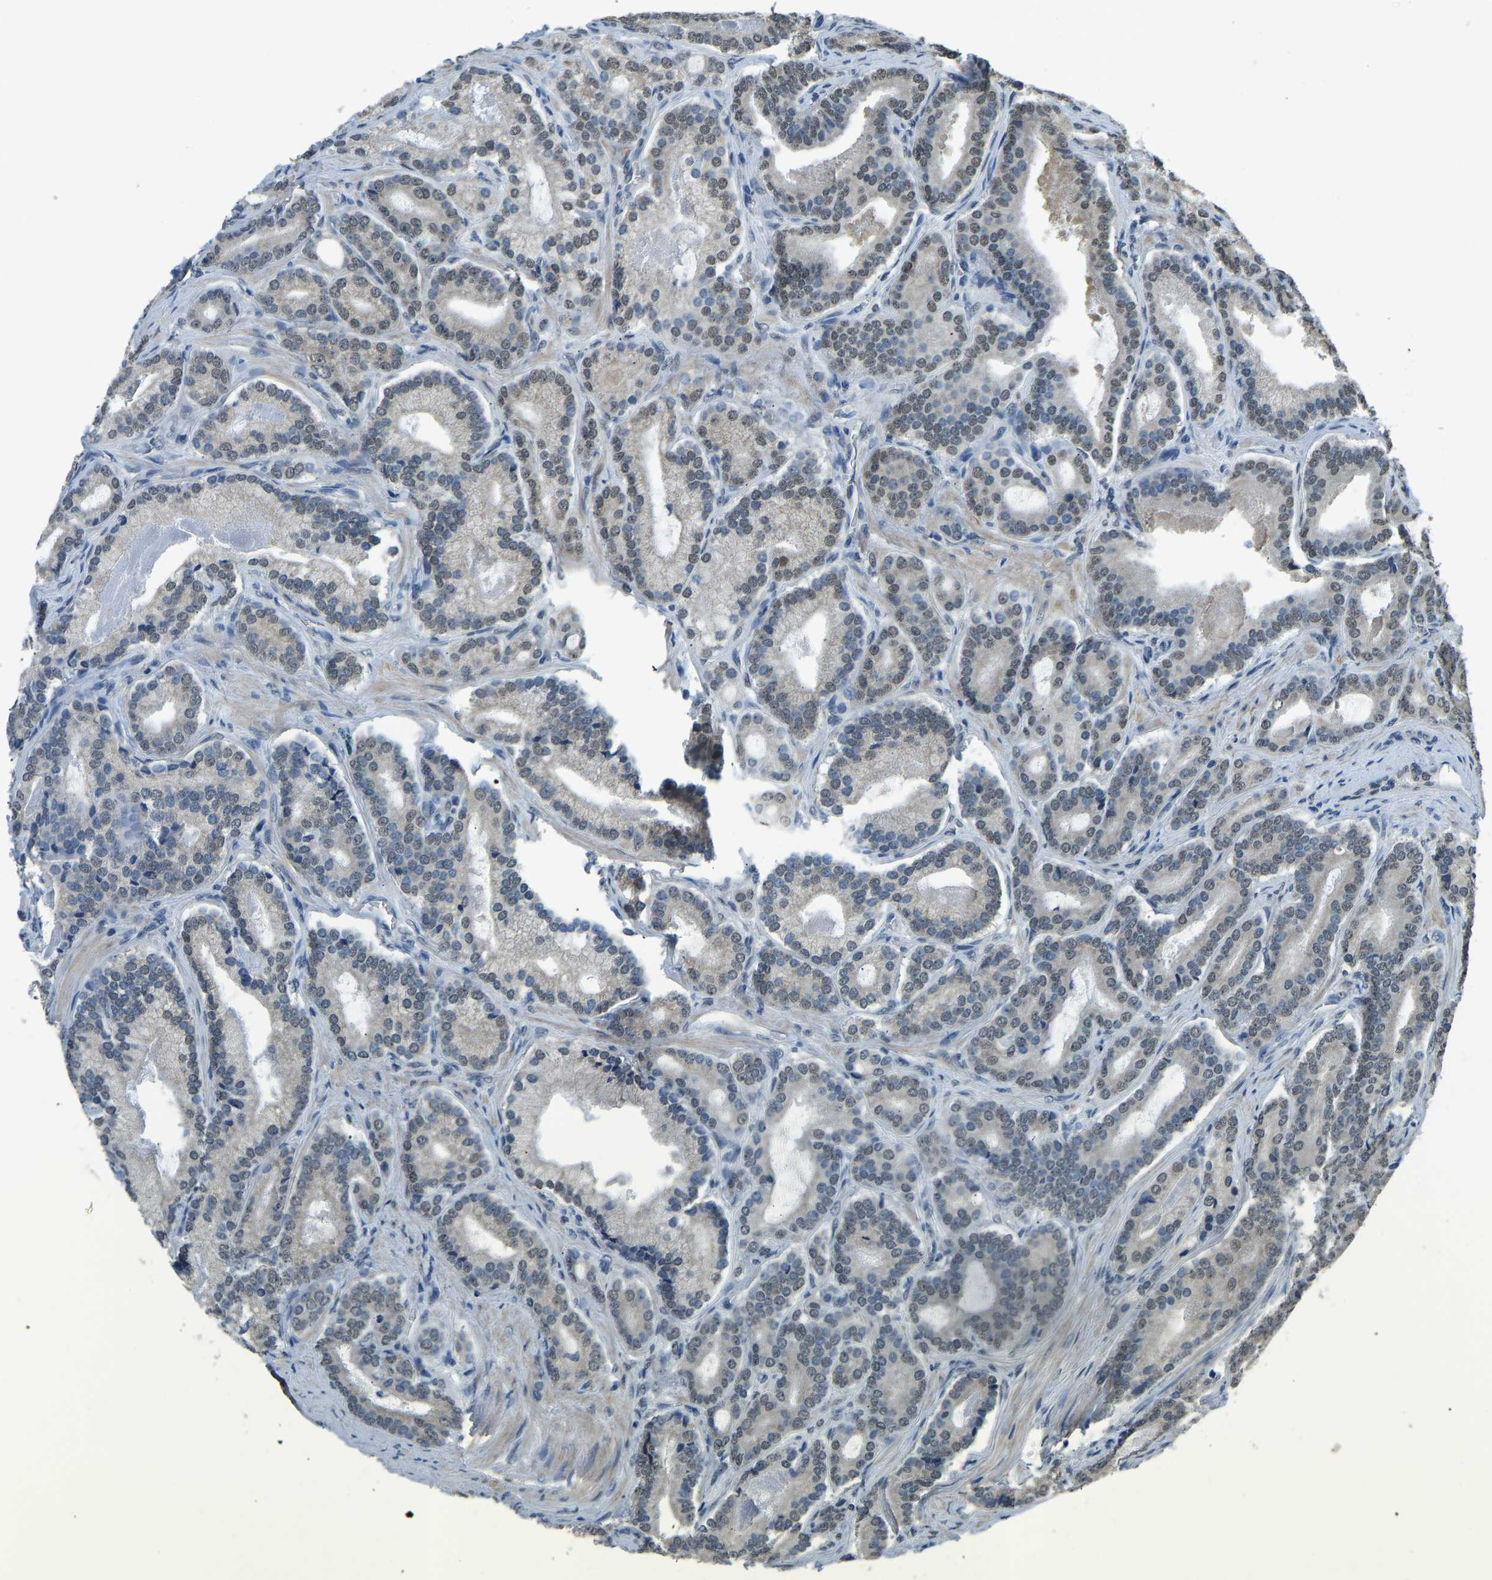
{"staining": {"intensity": "weak", "quantity": "<25%", "location": "nuclear"}, "tissue": "prostate cancer", "cell_type": "Tumor cells", "image_type": "cancer", "snomed": [{"axis": "morphology", "description": "Adenocarcinoma, High grade"}, {"axis": "topography", "description": "Prostate"}], "caption": "High power microscopy micrograph of an immunohistochemistry (IHC) histopathology image of prostate cancer (adenocarcinoma (high-grade)), revealing no significant positivity in tumor cells.", "gene": "FOS", "patient": {"sex": "male", "age": 60}}